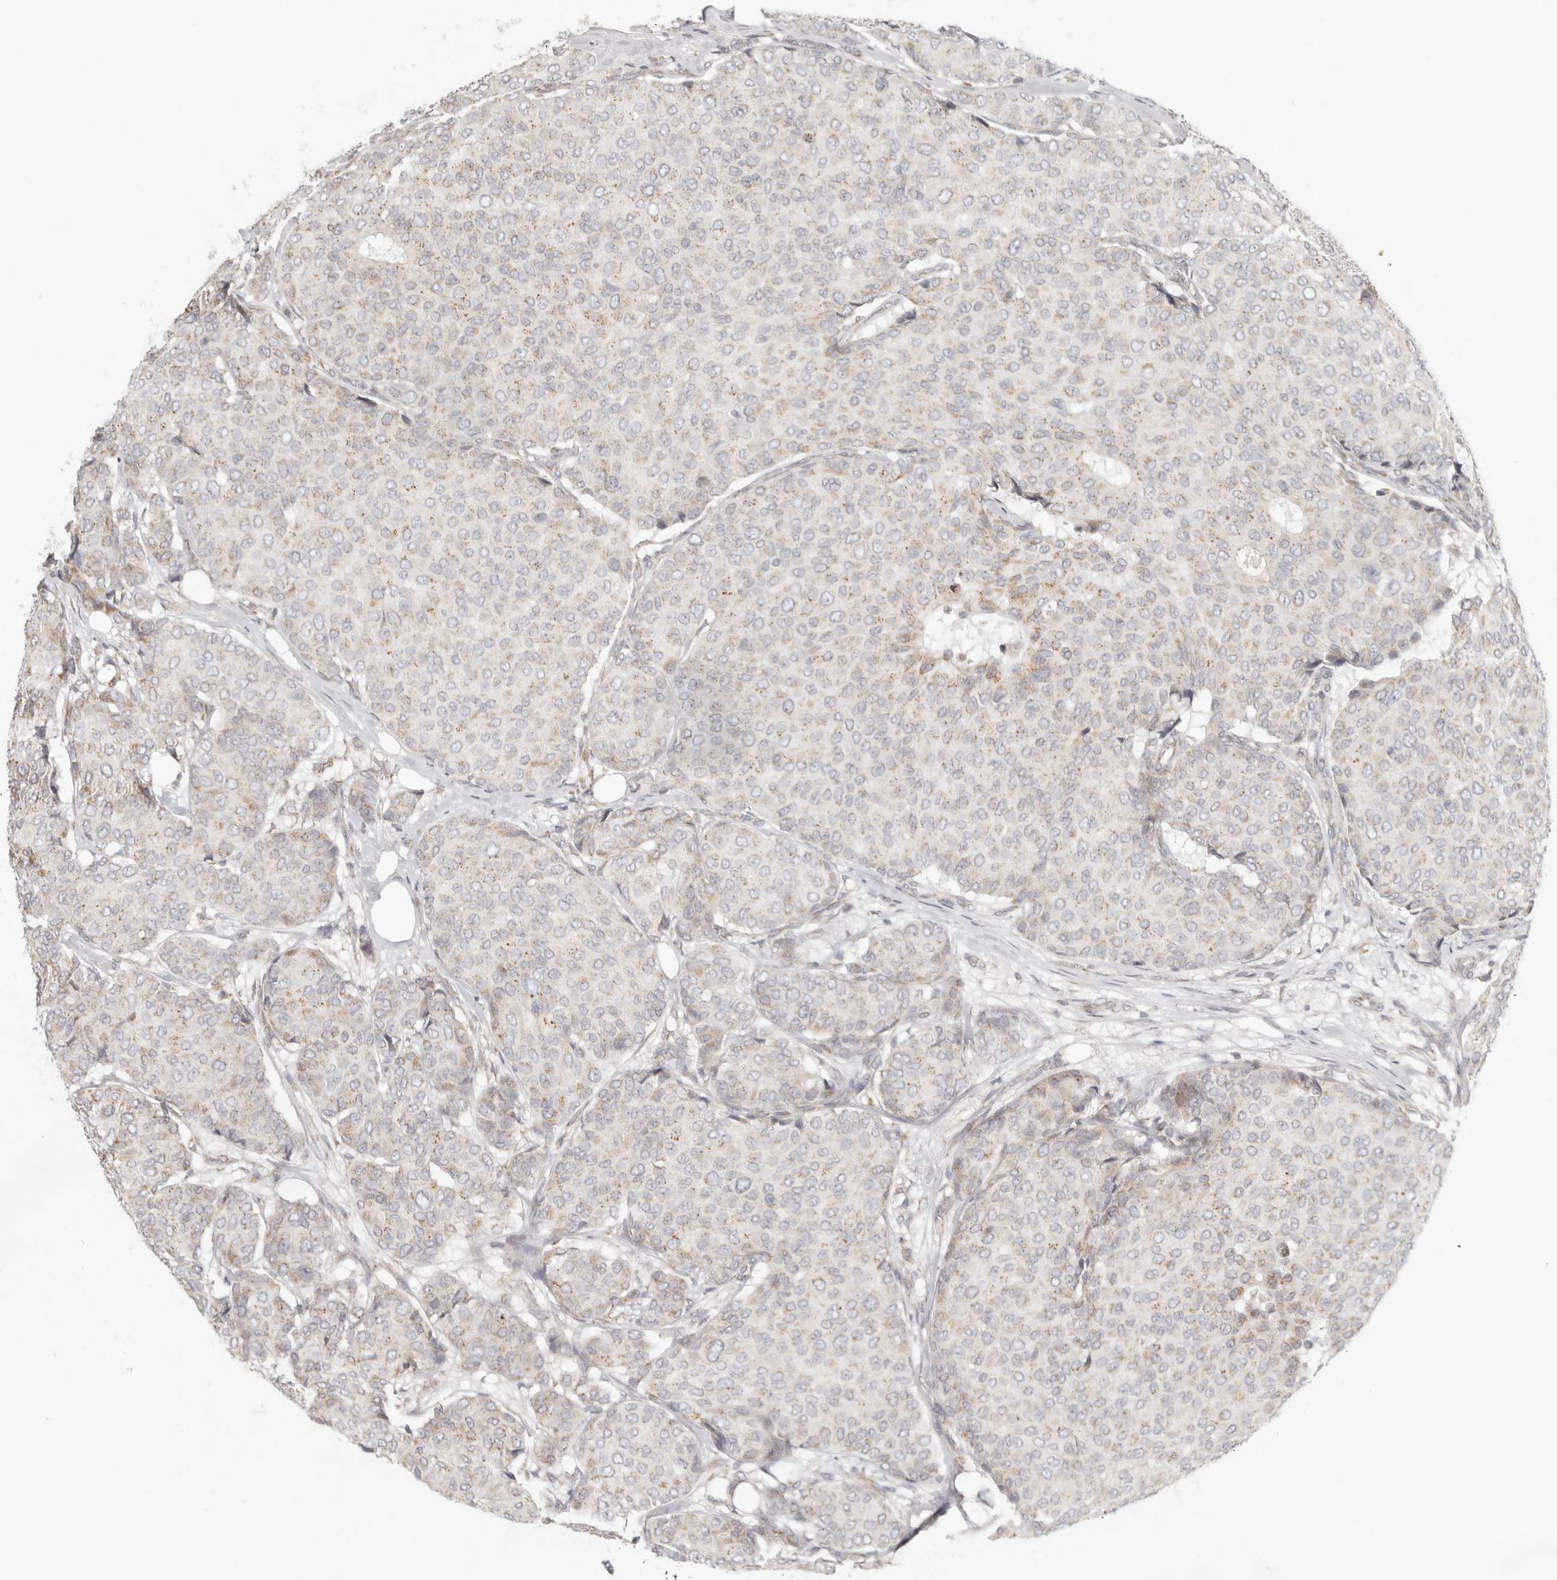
{"staining": {"intensity": "weak", "quantity": ">75%", "location": "cytoplasmic/membranous"}, "tissue": "breast cancer", "cell_type": "Tumor cells", "image_type": "cancer", "snomed": [{"axis": "morphology", "description": "Duct carcinoma"}, {"axis": "topography", "description": "Breast"}], "caption": "Protein expression analysis of breast cancer reveals weak cytoplasmic/membranous expression in about >75% of tumor cells.", "gene": "KDF1", "patient": {"sex": "female", "age": 75}}